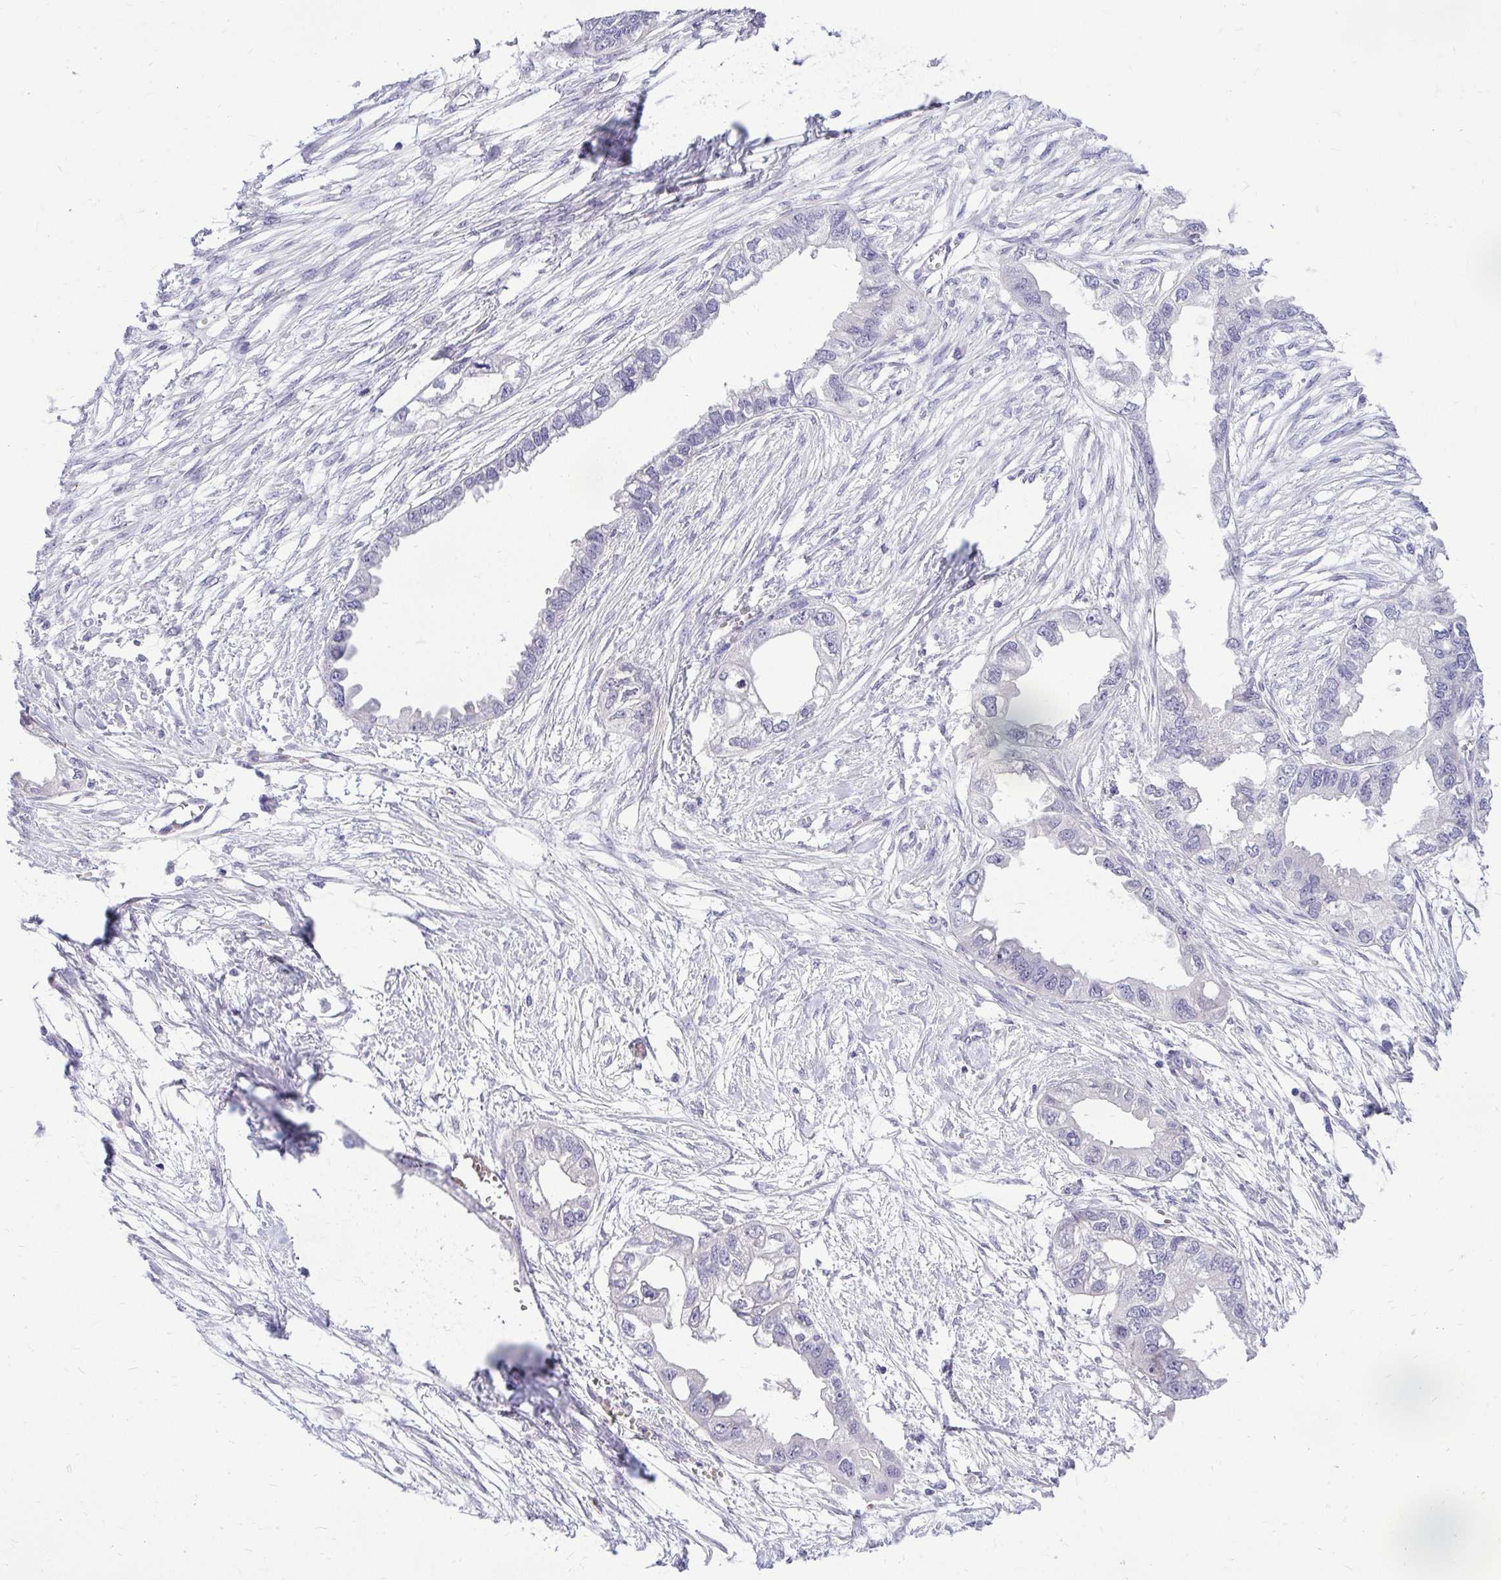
{"staining": {"intensity": "negative", "quantity": "none", "location": "none"}, "tissue": "endometrial cancer", "cell_type": "Tumor cells", "image_type": "cancer", "snomed": [{"axis": "morphology", "description": "Adenocarcinoma, NOS"}, {"axis": "morphology", "description": "Adenocarcinoma, metastatic, NOS"}, {"axis": "topography", "description": "Adipose tissue"}, {"axis": "topography", "description": "Endometrium"}], "caption": "Tumor cells show no significant expression in endometrial adenocarcinoma.", "gene": "ZSWIM9", "patient": {"sex": "female", "age": 67}}